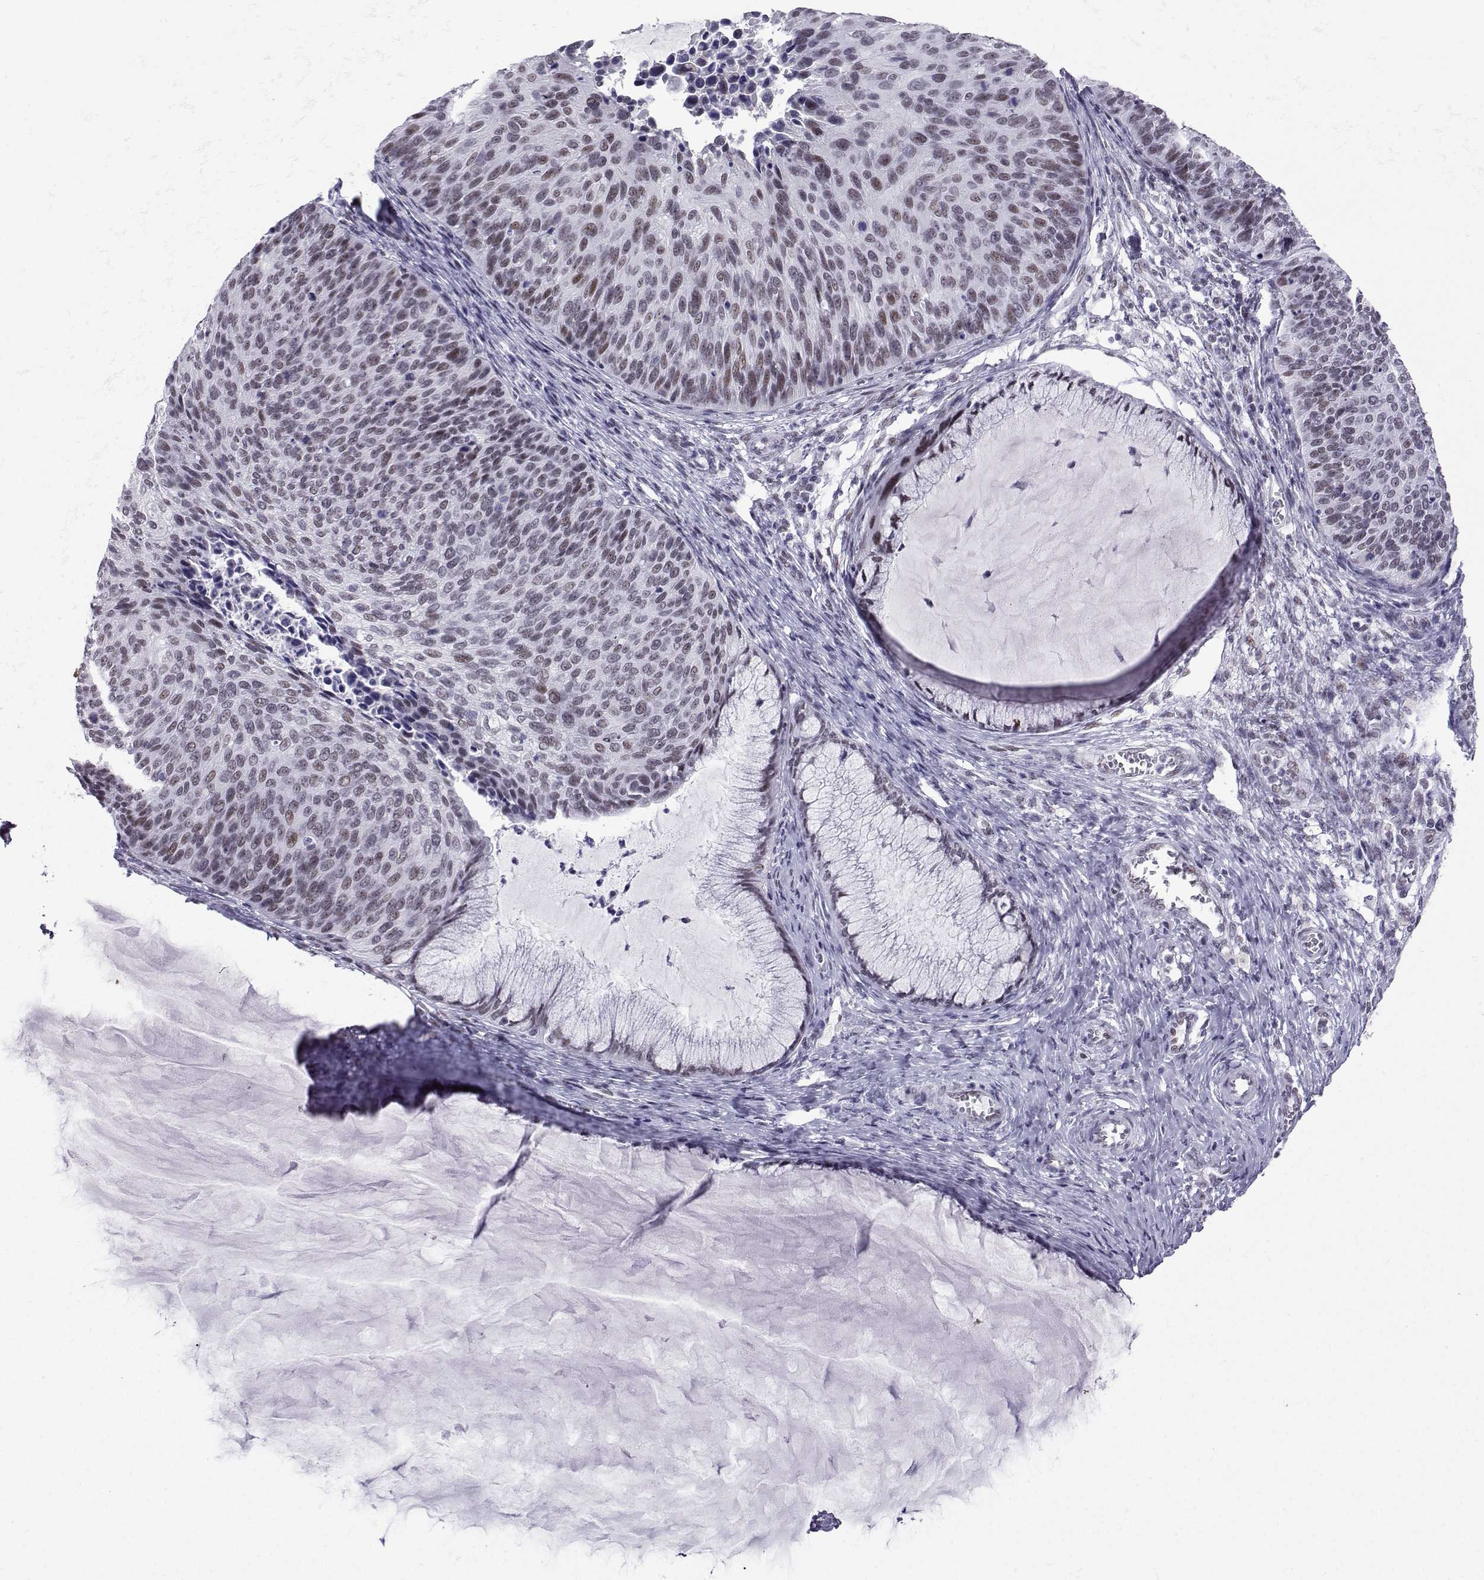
{"staining": {"intensity": "weak", "quantity": "<25%", "location": "nuclear"}, "tissue": "cervical cancer", "cell_type": "Tumor cells", "image_type": "cancer", "snomed": [{"axis": "morphology", "description": "Squamous cell carcinoma, NOS"}, {"axis": "topography", "description": "Cervix"}], "caption": "Tumor cells are negative for protein expression in human cervical squamous cell carcinoma.", "gene": "LORICRIN", "patient": {"sex": "female", "age": 36}}